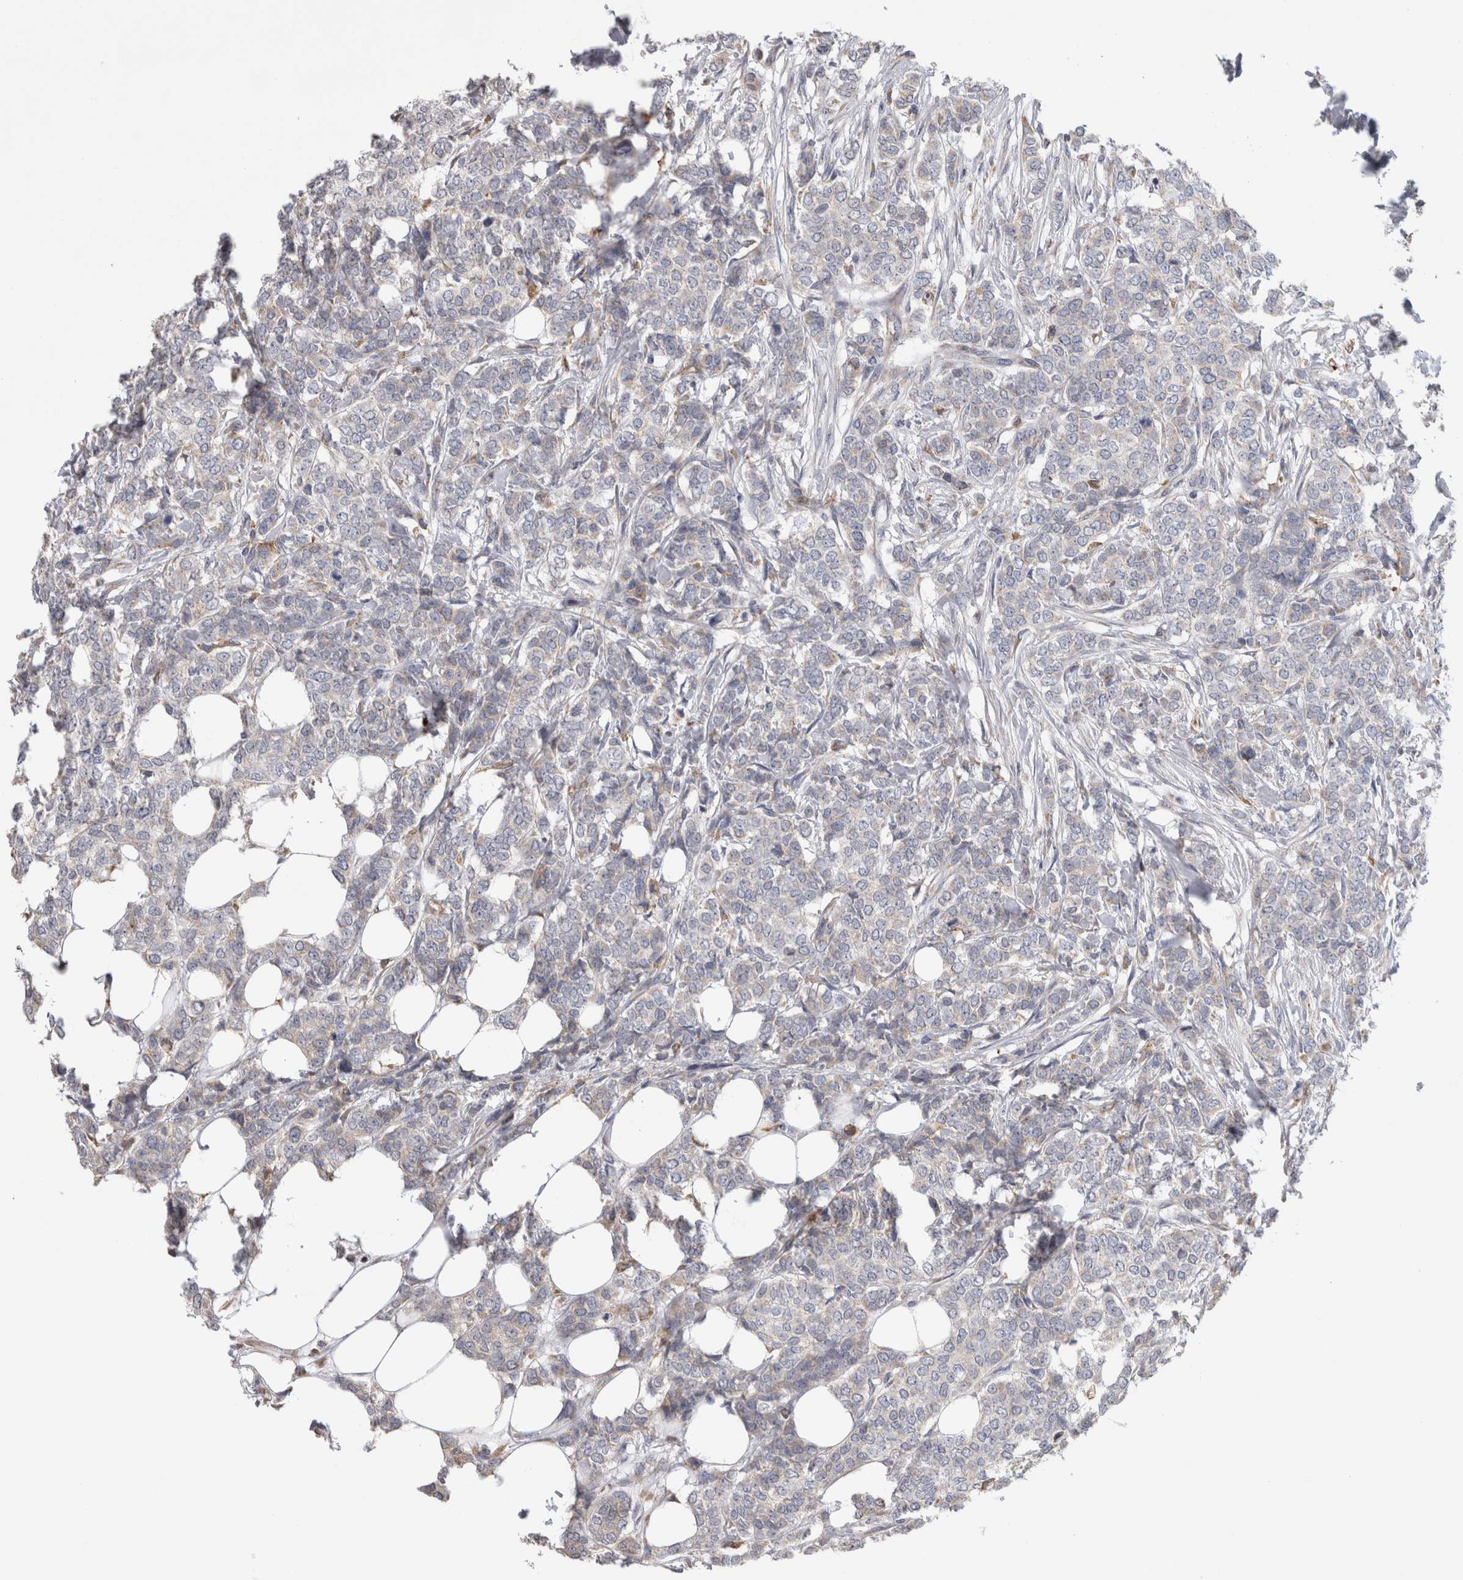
{"staining": {"intensity": "negative", "quantity": "none", "location": "none"}, "tissue": "breast cancer", "cell_type": "Tumor cells", "image_type": "cancer", "snomed": [{"axis": "morphology", "description": "Lobular carcinoma"}, {"axis": "topography", "description": "Skin"}, {"axis": "topography", "description": "Breast"}], "caption": "Breast cancer was stained to show a protein in brown. There is no significant positivity in tumor cells. The staining was performed using DAB to visualize the protein expression in brown, while the nuclei were stained in blue with hematoxylin (Magnification: 20x).", "gene": "ZNF341", "patient": {"sex": "female", "age": 46}}